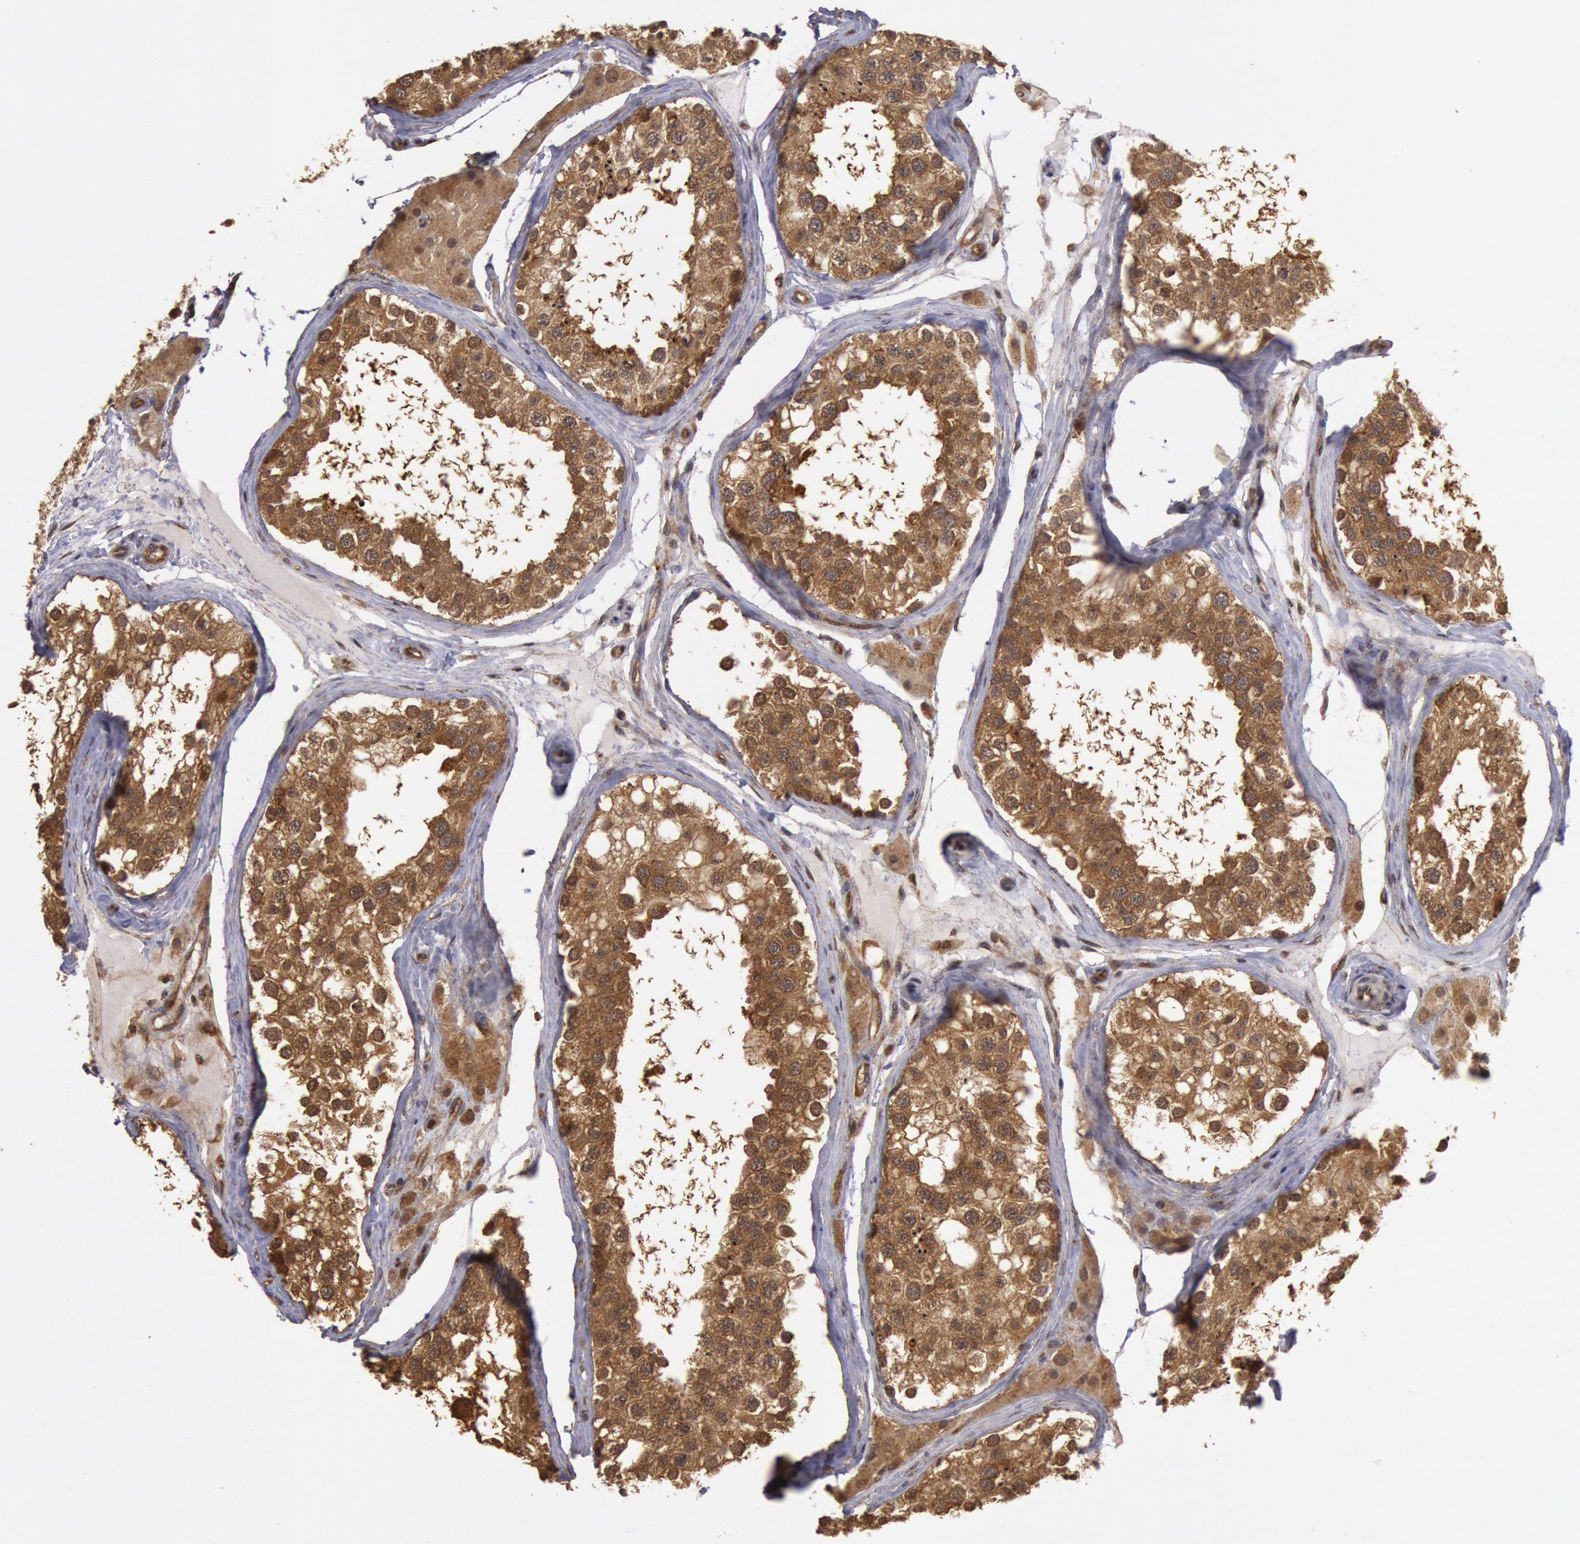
{"staining": {"intensity": "moderate", "quantity": ">75%", "location": "cytoplasmic/membranous"}, "tissue": "testis", "cell_type": "Cells in seminiferous ducts", "image_type": "normal", "snomed": [{"axis": "morphology", "description": "Normal tissue, NOS"}, {"axis": "topography", "description": "Testis"}], "caption": "A medium amount of moderate cytoplasmic/membranous staining is identified in about >75% of cells in seminiferous ducts in unremarkable testis.", "gene": "USP14", "patient": {"sex": "male", "age": 68}}